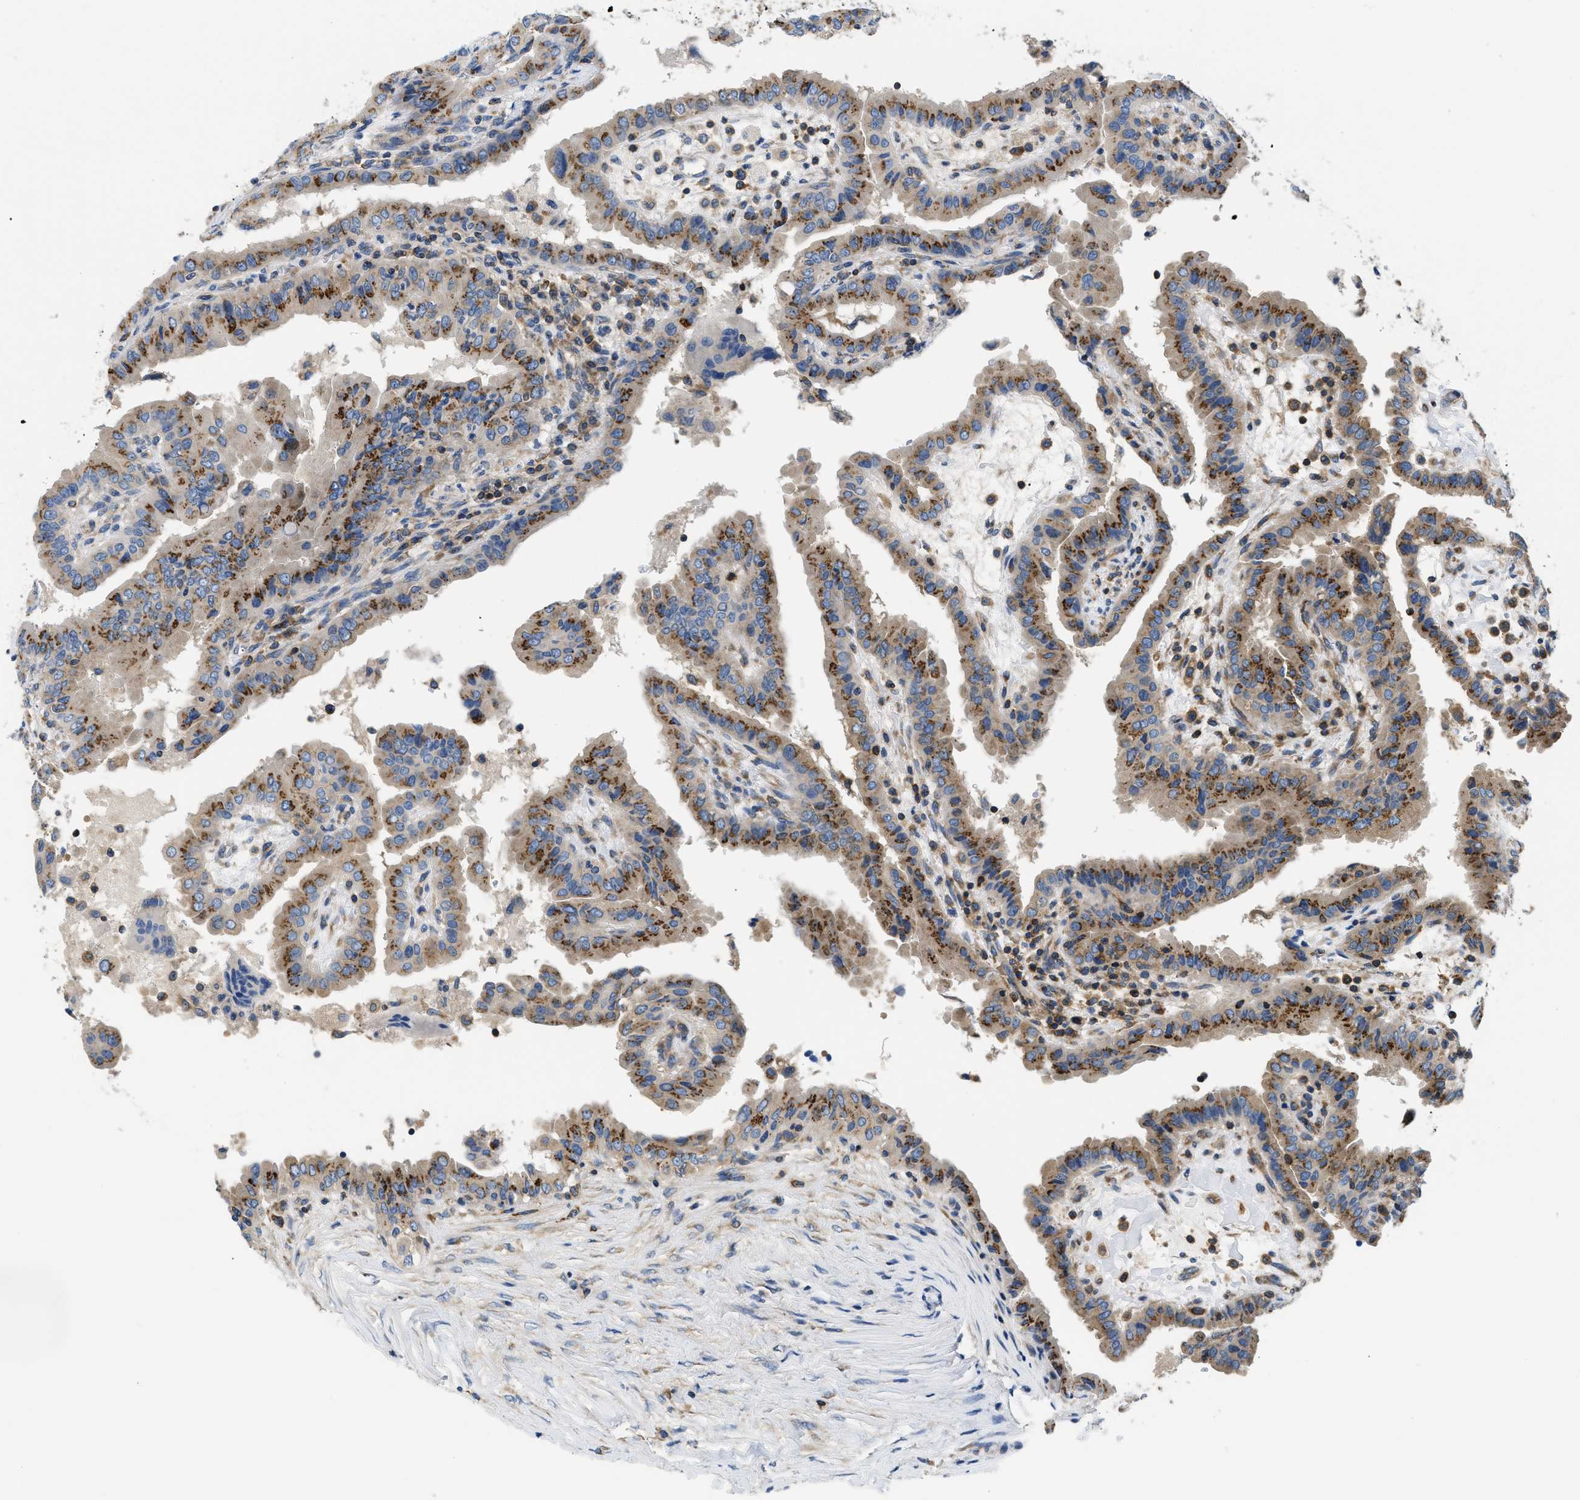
{"staining": {"intensity": "moderate", "quantity": ">75%", "location": "cytoplasmic/membranous"}, "tissue": "thyroid cancer", "cell_type": "Tumor cells", "image_type": "cancer", "snomed": [{"axis": "morphology", "description": "Papillary adenocarcinoma, NOS"}, {"axis": "topography", "description": "Thyroid gland"}], "caption": "The photomicrograph exhibits staining of thyroid cancer (papillary adenocarcinoma), revealing moderate cytoplasmic/membranous protein staining (brown color) within tumor cells. (DAB (3,3'-diaminobenzidine) IHC with brightfield microscopy, high magnification).", "gene": "ABCF1", "patient": {"sex": "male", "age": 33}}